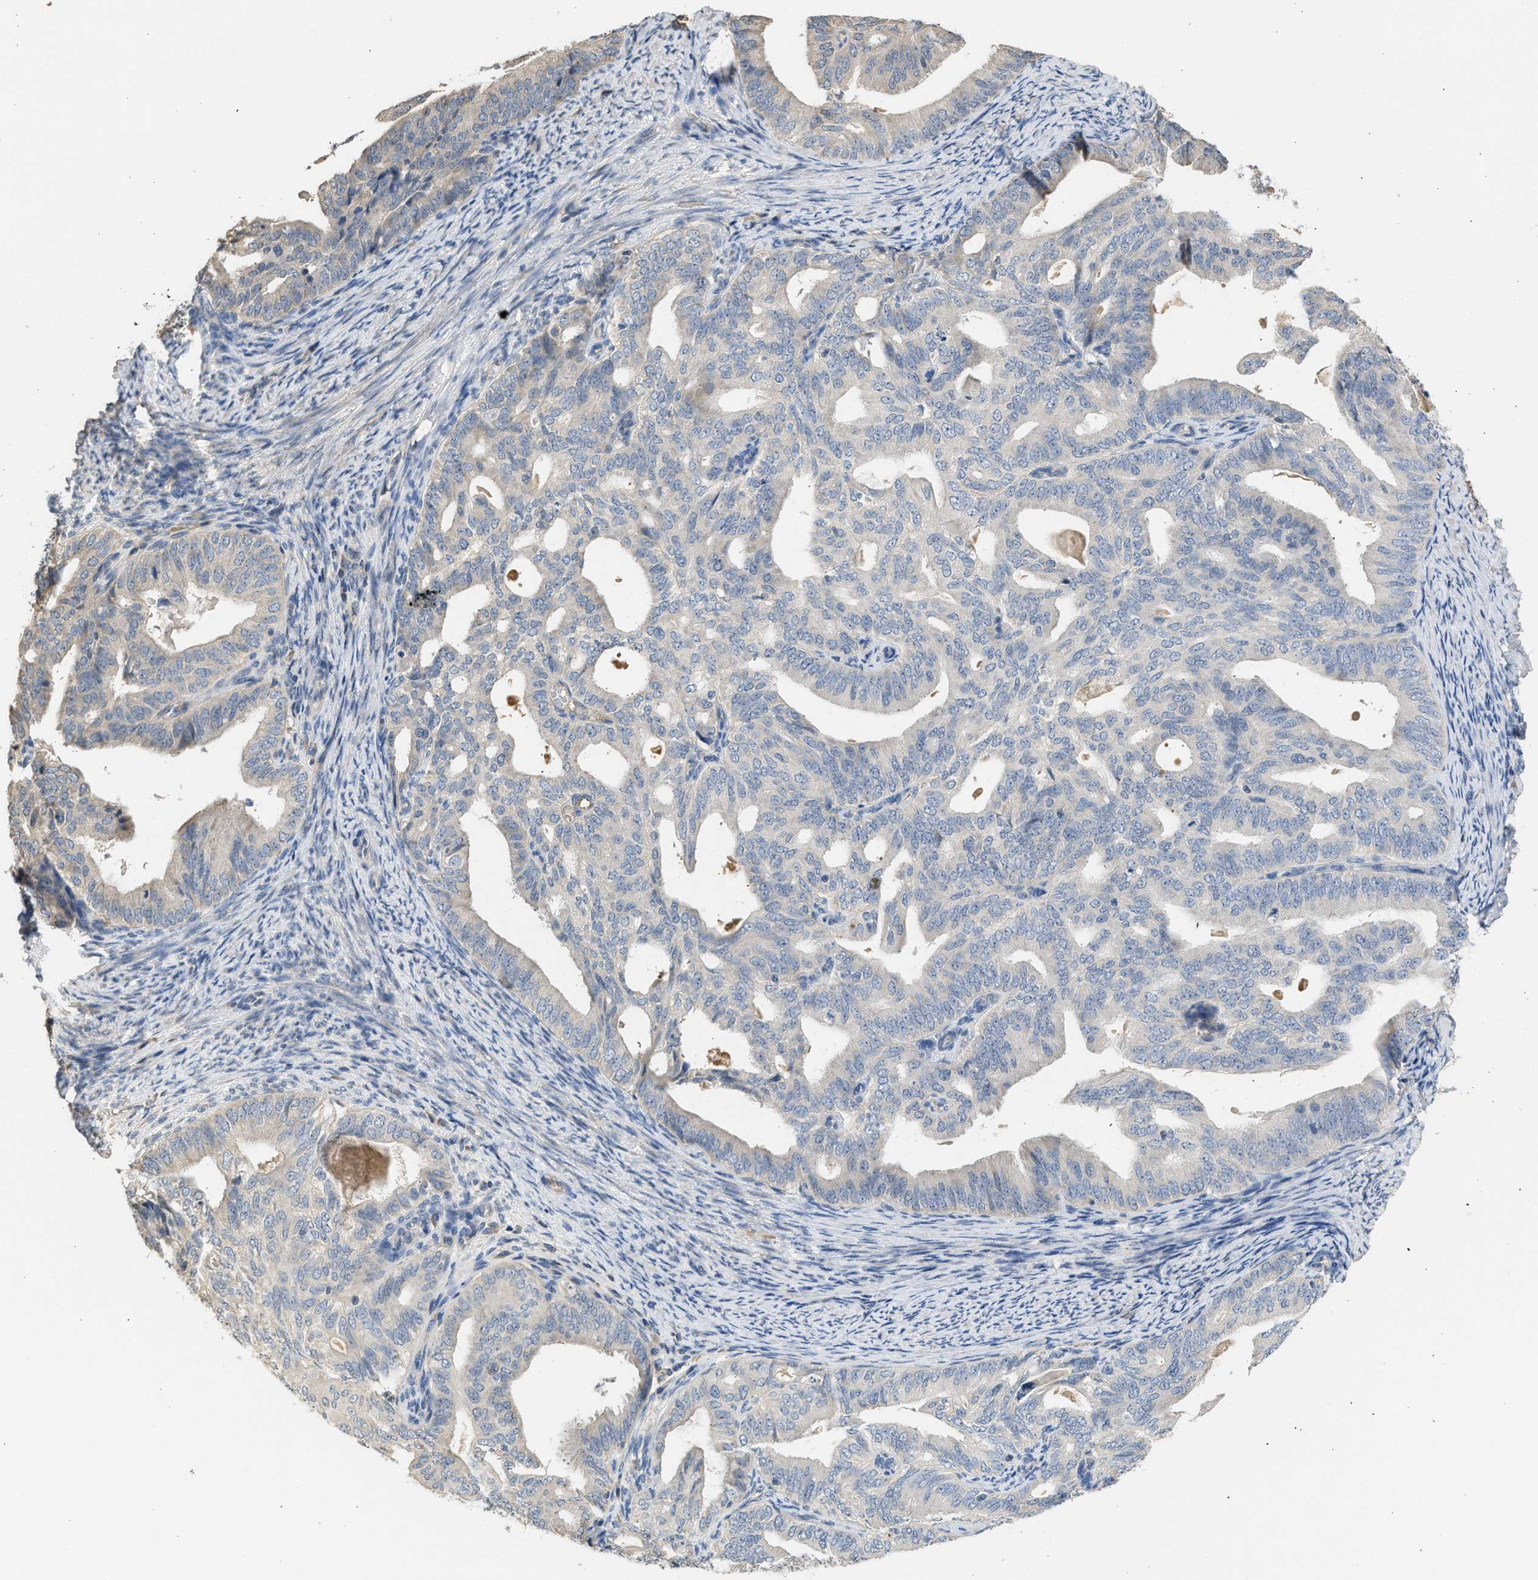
{"staining": {"intensity": "weak", "quantity": "<25%", "location": "cytoplasmic/membranous"}, "tissue": "endometrial cancer", "cell_type": "Tumor cells", "image_type": "cancer", "snomed": [{"axis": "morphology", "description": "Adenocarcinoma, NOS"}, {"axis": "topography", "description": "Endometrium"}], "caption": "Human adenocarcinoma (endometrial) stained for a protein using immunohistochemistry (IHC) displays no positivity in tumor cells.", "gene": "SULT2A1", "patient": {"sex": "female", "age": 58}}